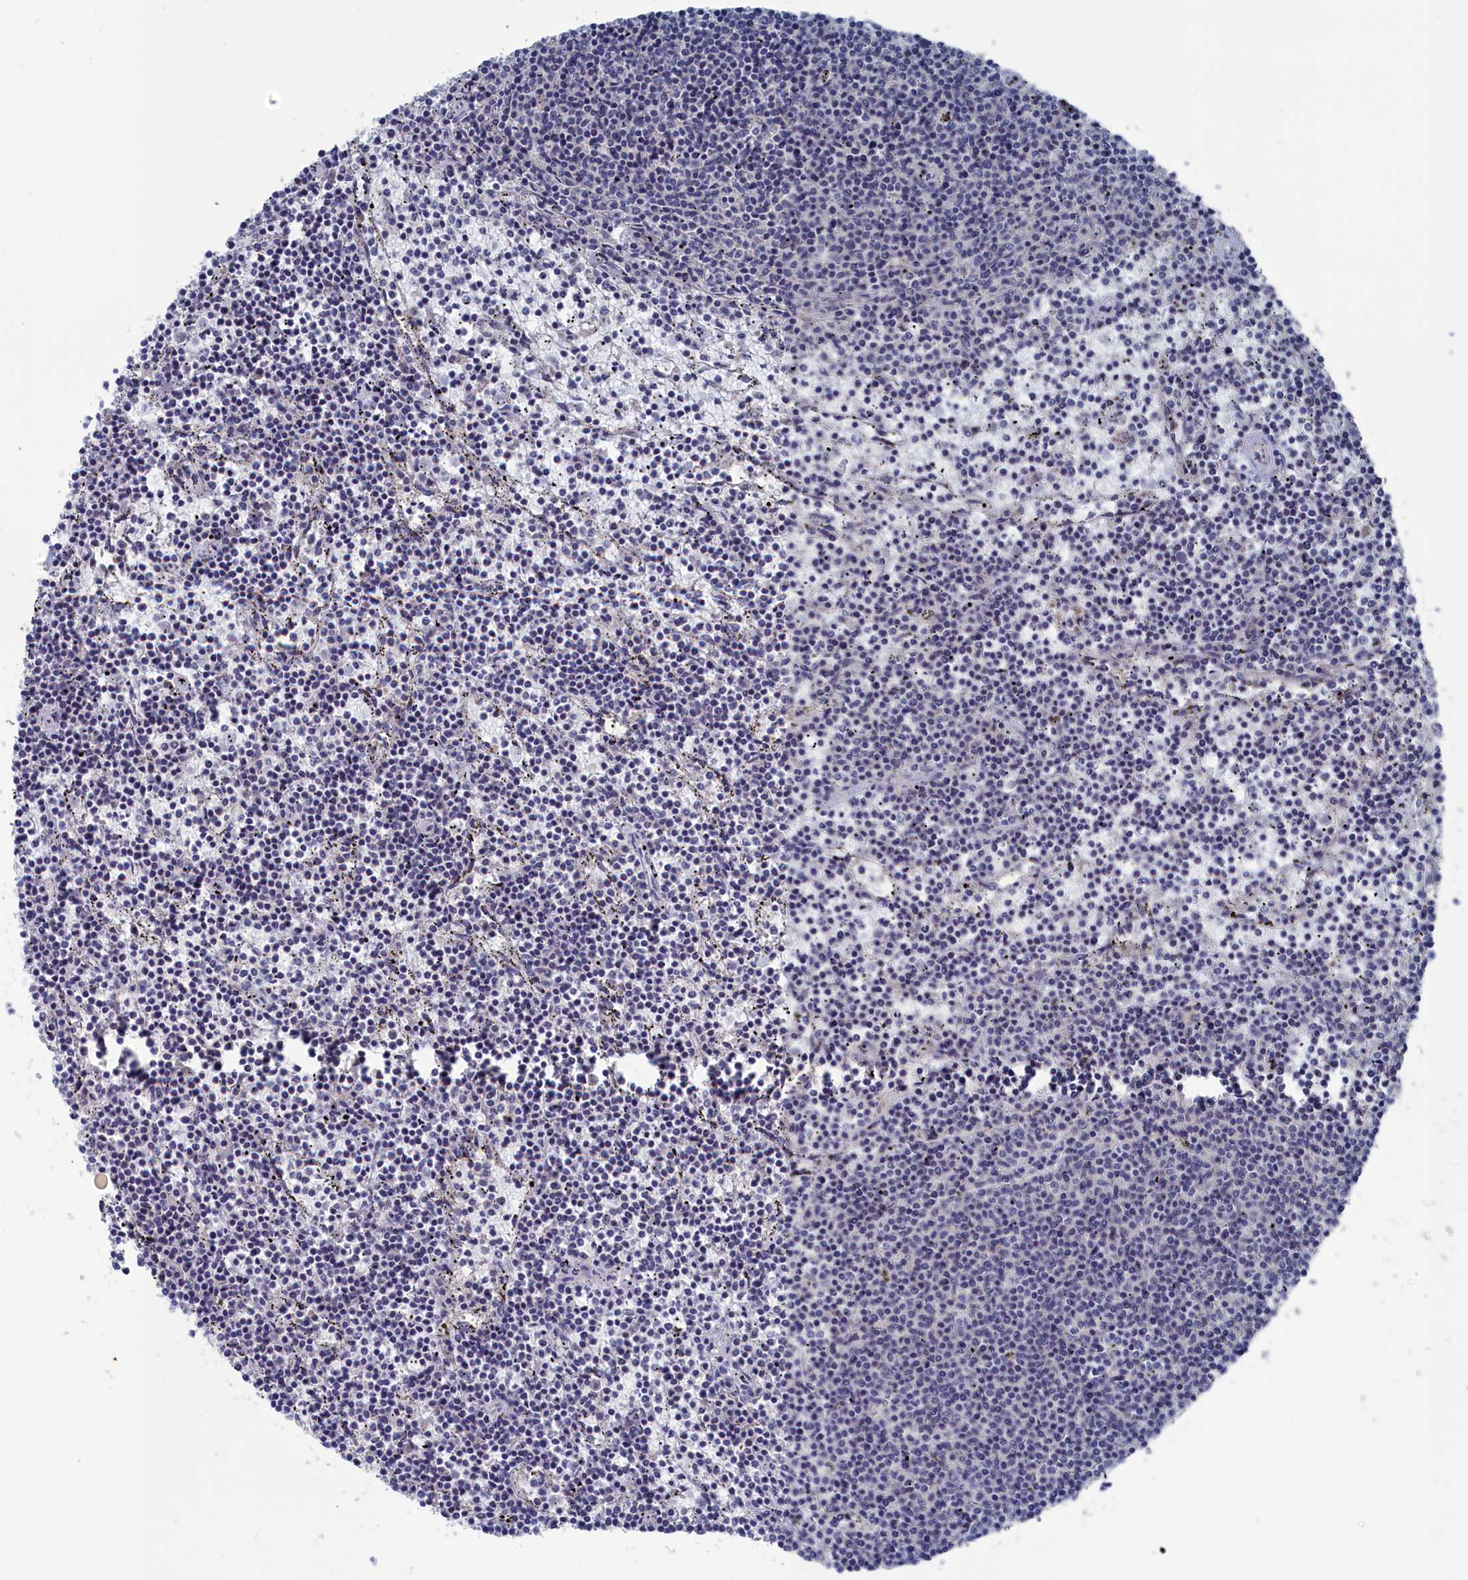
{"staining": {"intensity": "negative", "quantity": "none", "location": "none"}, "tissue": "lymphoma", "cell_type": "Tumor cells", "image_type": "cancer", "snomed": [{"axis": "morphology", "description": "Malignant lymphoma, non-Hodgkin's type, Low grade"}, {"axis": "topography", "description": "Spleen"}], "caption": "This is an immunohistochemistry photomicrograph of malignant lymphoma, non-Hodgkin's type (low-grade). There is no staining in tumor cells.", "gene": "CEND1", "patient": {"sex": "female", "age": 50}}